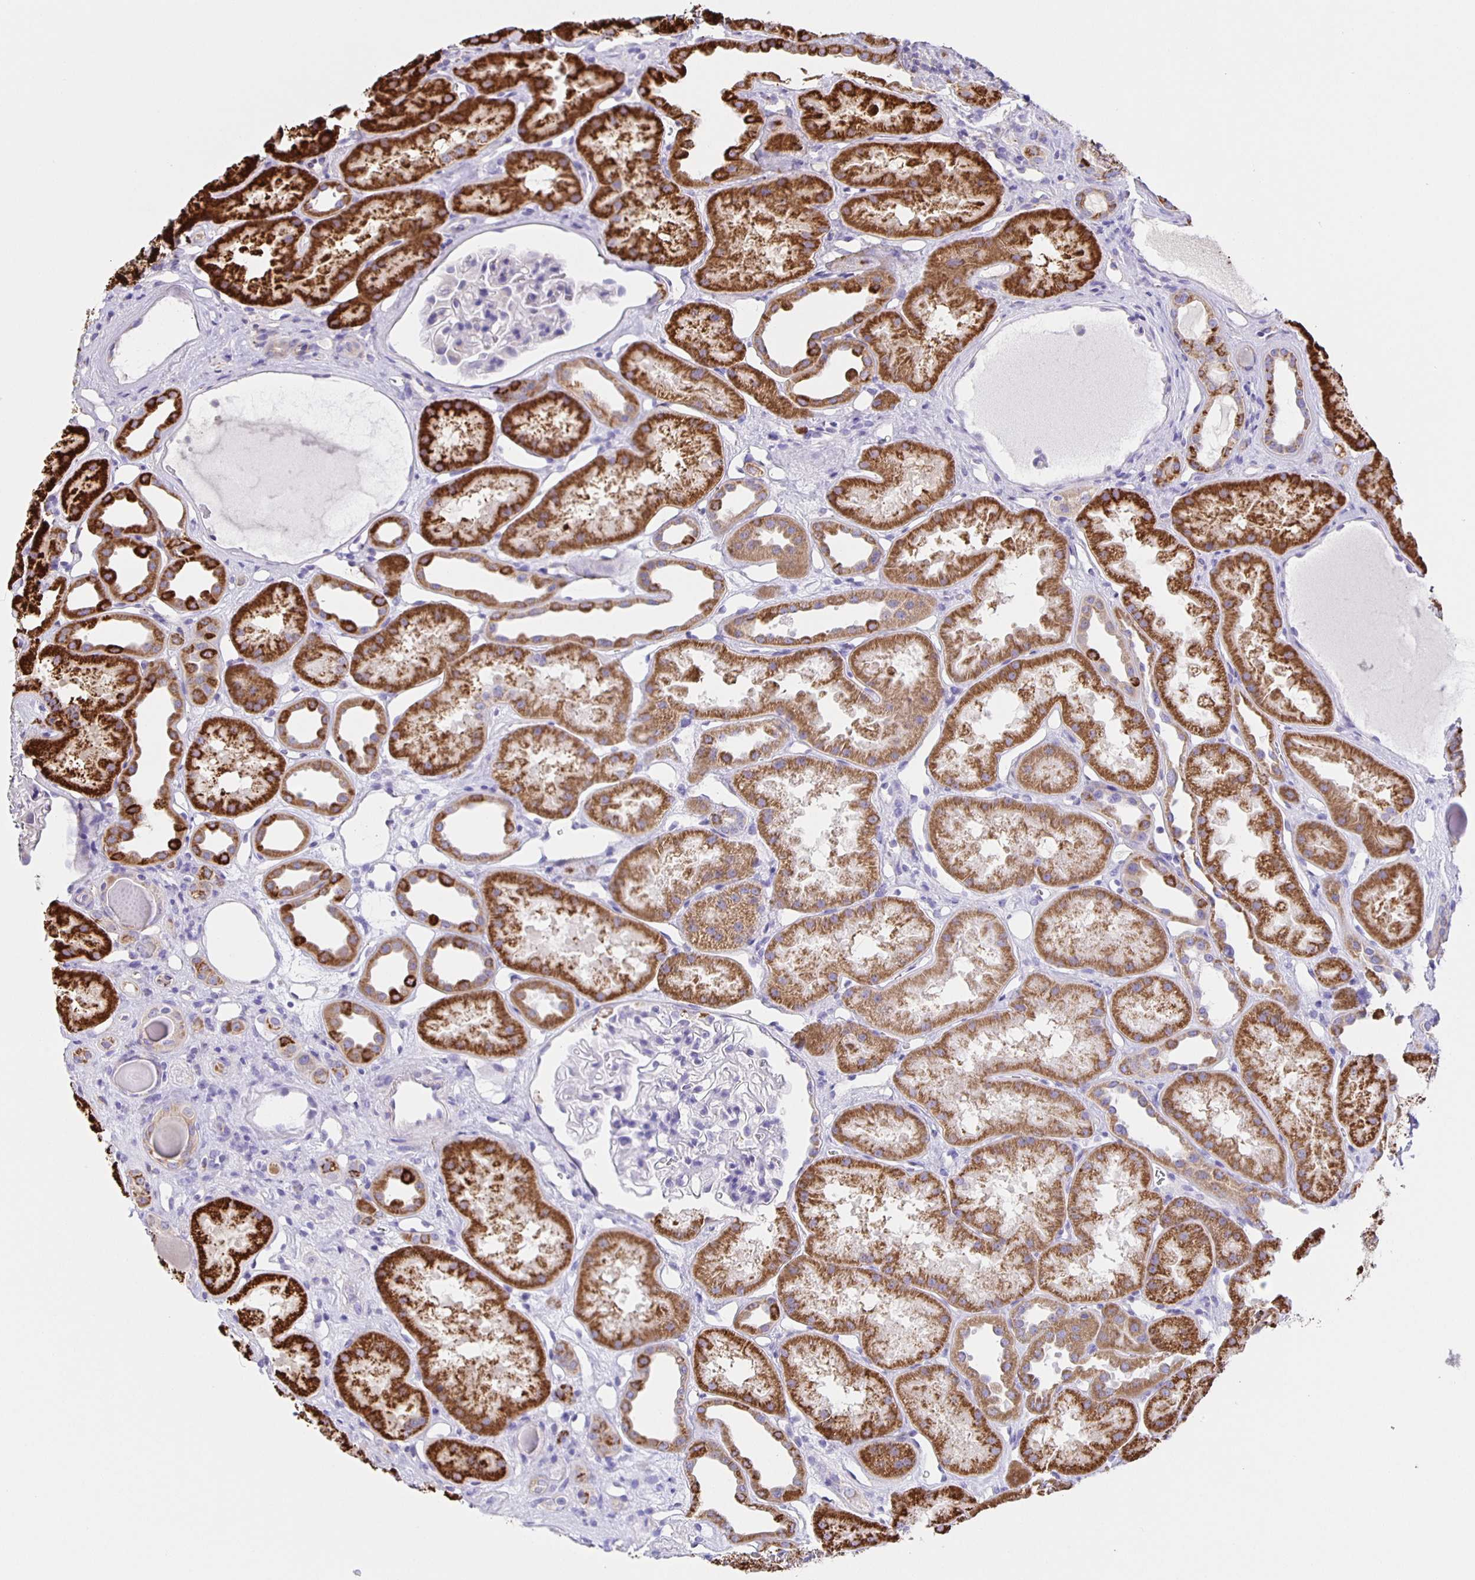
{"staining": {"intensity": "negative", "quantity": "none", "location": "none"}, "tissue": "kidney", "cell_type": "Cells in glomeruli", "image_type": "normal", "snomed": [{"axis": "morphology", "description": "Normal tissue, NOS"}, {"axis": "topography", "description": "Kidney"}], "caption": "DAB immunohistochemical staining of unremarkable kidney exhibits no significant staining in cells in glomeruli. Nuclei are stained in blue.", "gene": "JMJD4", "patient": {"sex": "male", "age": 61}}